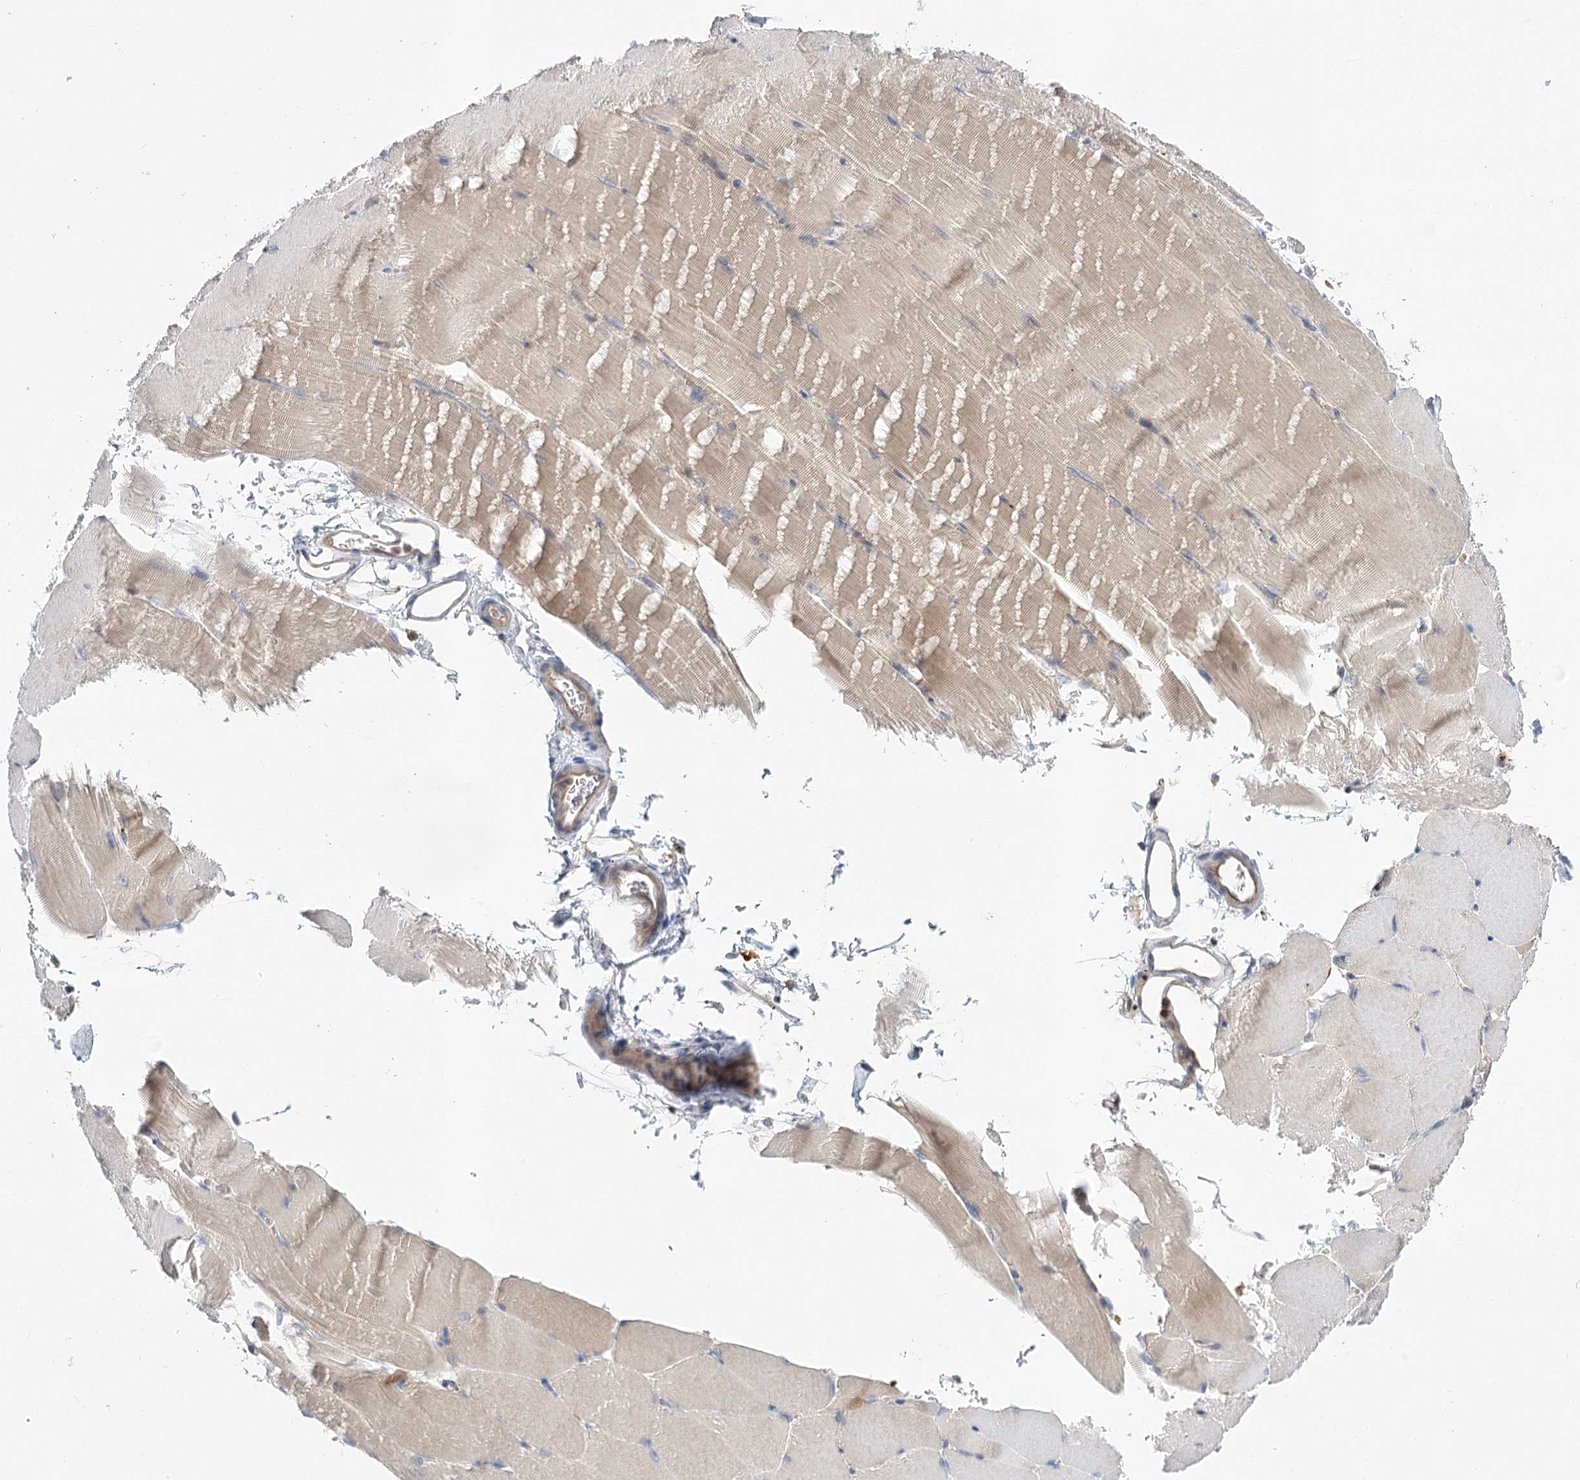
{"staining": {"intensity": "negative", "quantity": "none", "location": "none"}, "tissue": "skeletal muscle", "cell_type": "Myocytes", "image_type": "normal", "snomed": [{"axis": "morphology", "description": "Normal tissue, NOS"}, {"axis": "topography", "description": "Skeletal muscle"}, {"axis": "topography", "description": "Parathyroid gland"}], "caption": "DAB immunohistochemical staining of normal human skeletal muscle demonstrates no significant positivity in myocytes.", "gene": "ABRAXAS2", "patient": {"sex": "female", "age": 37}}